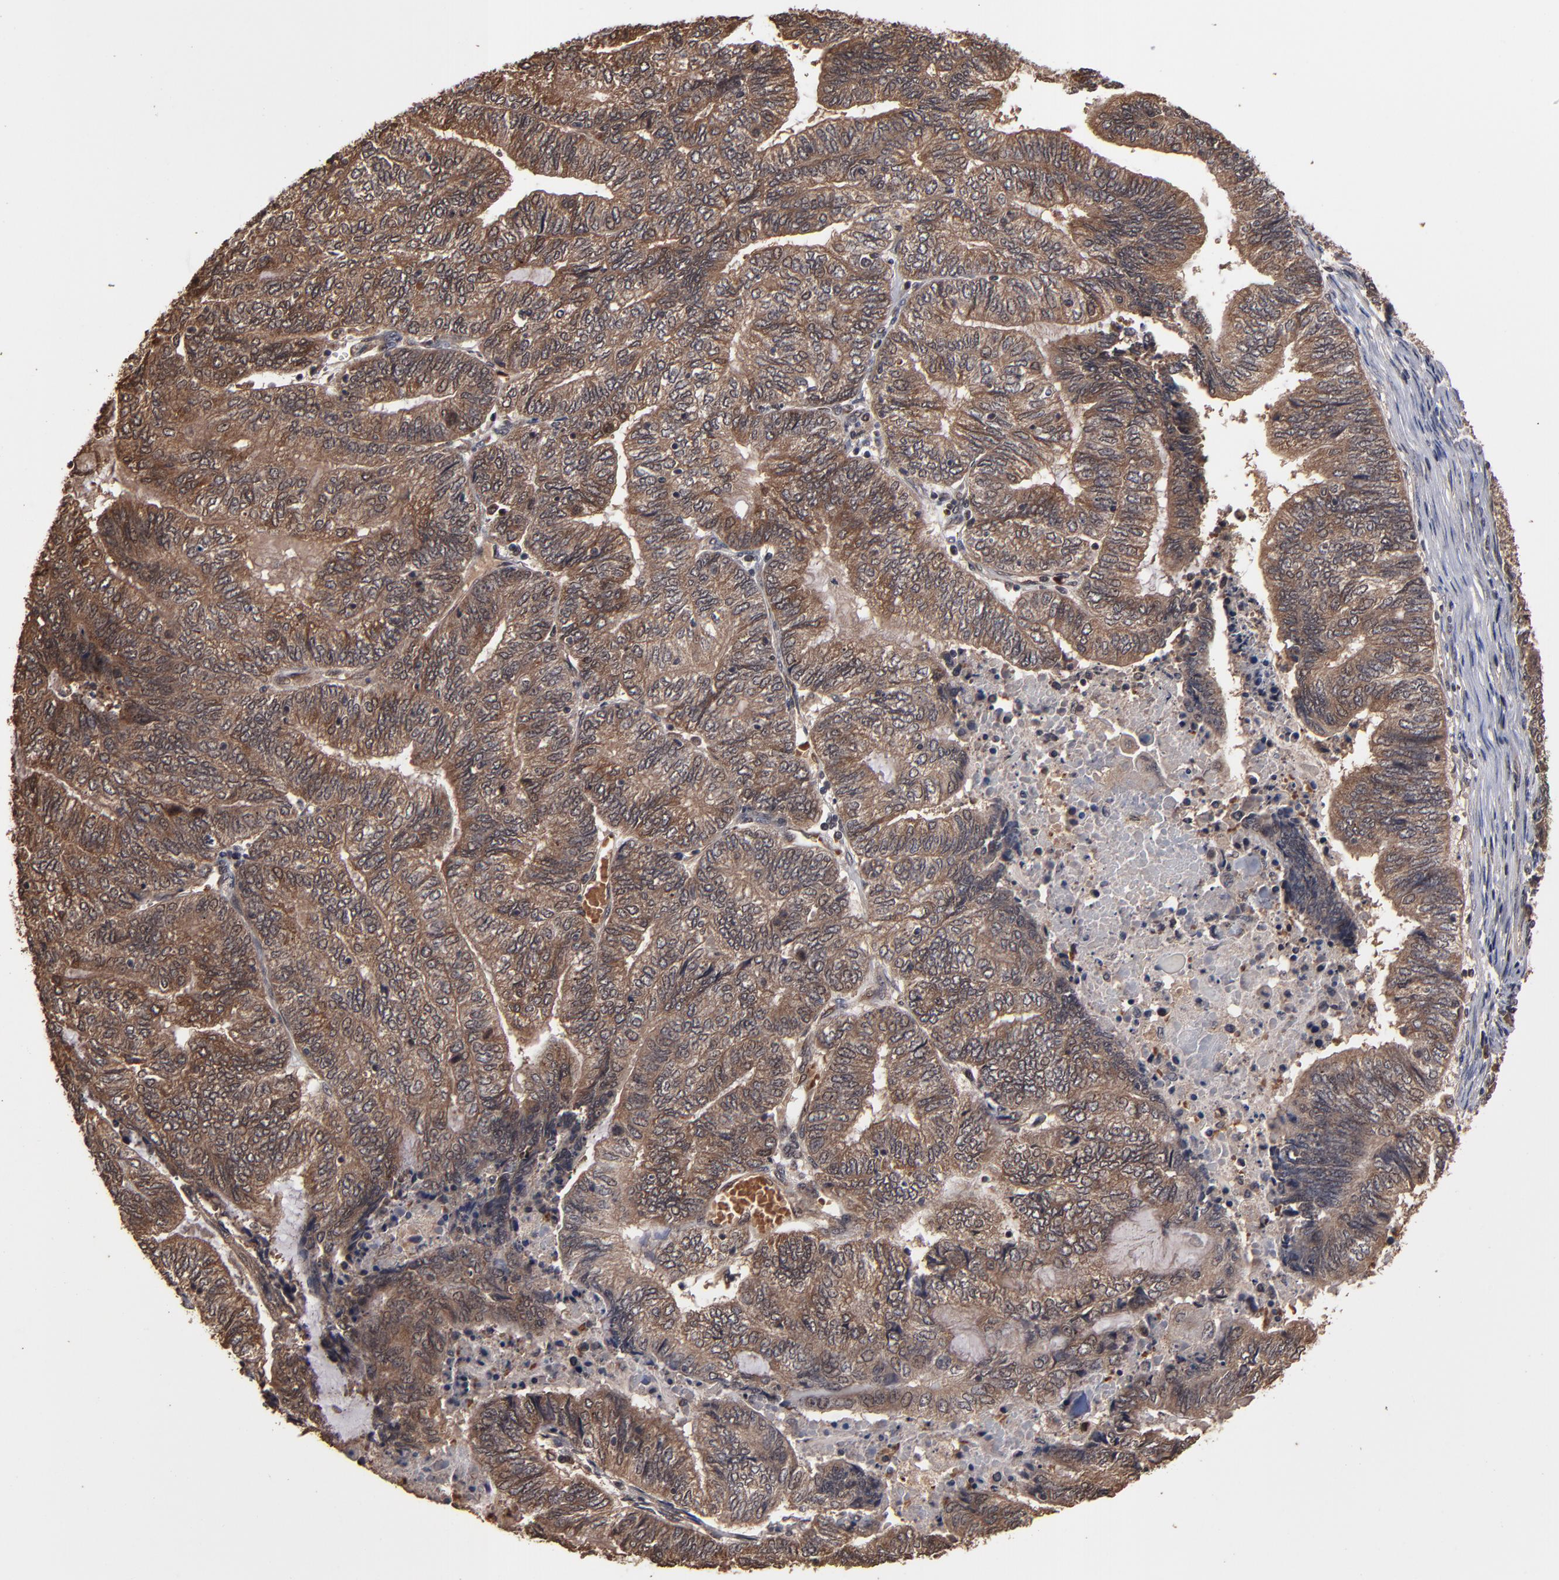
{"staining": {"intensity": "strong", "quantity": ">75%", "location": "cytoplasmic/membranous,nuclear"}, "tissue": "endometrial cancer", "cell_type": "Tumor cells", "image_type": "cancer", "snomed": [{"axis": "morphology", "description": "Adenocarcinoma, NOS"}, {"axis": "topography", "description": "Uterus"}, {"axis": "topography", "description": "Endometrium"}], "caption": "An immunohistochemistry micrograph of neoplastic tissue is shown. Protein staining in brown labels strong cytoplasmic/membranous and nuclear positivity in adenocarcinoma (endometrial) within tumor cells. (Stains: DAB in brown, nuclei in blue, Microscopy: brightfield microscopy at high magnification).", "gene": "NXF2B", "patient": {"sex": "female", "age": 70}}